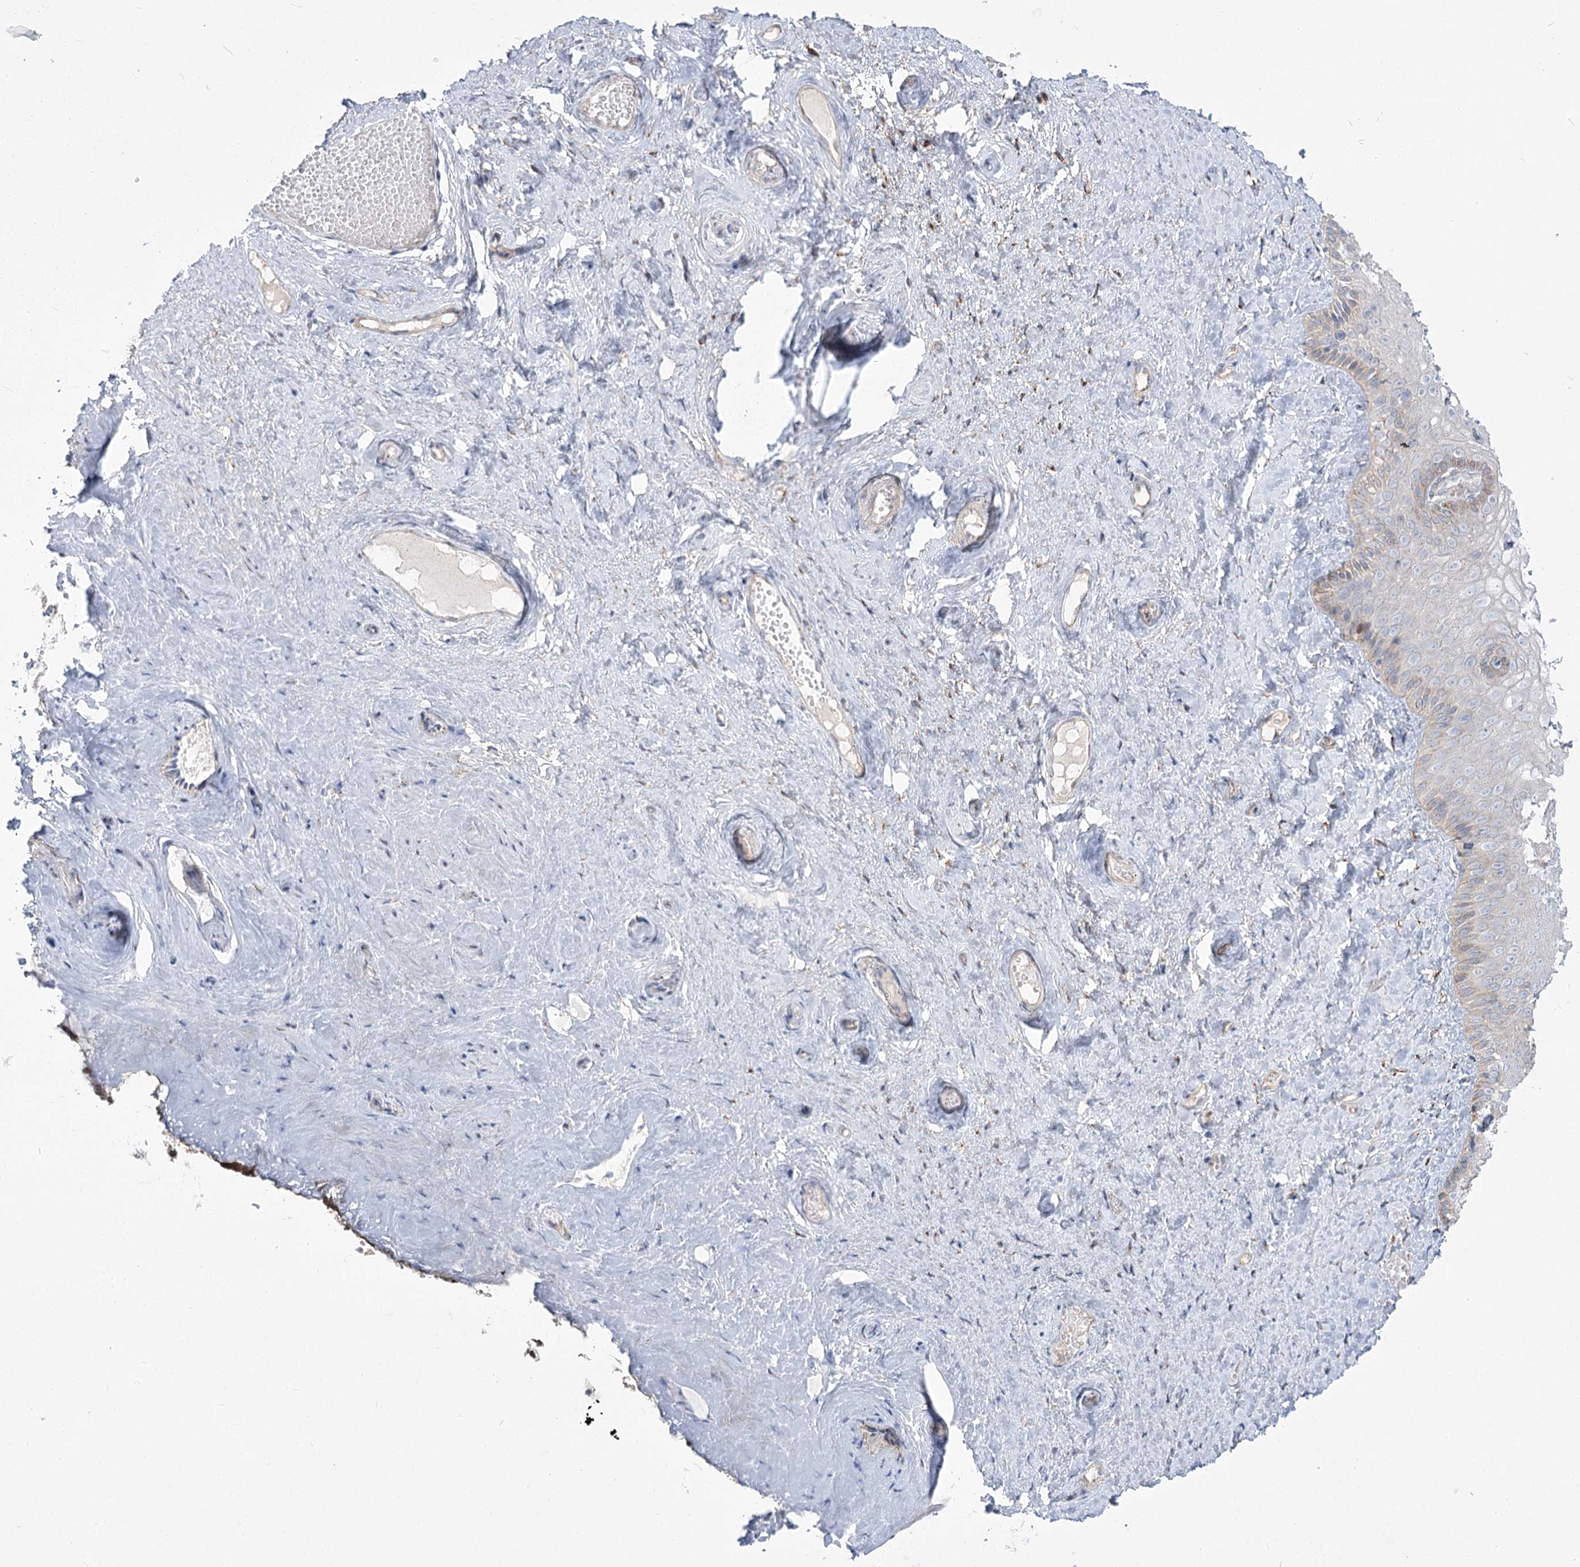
{"staining": {"intensity": "moderate", "quantity": "<25%", "location": "cytoplasmic/membranous,nuclear"}, "tissue": "vagina", "cell_type": "Squamous epithelial cells", "image_type": "normal", "snomed": [{"axis": "morphology", "description": "Normal tissue, NOS"}, {"axis": "topography", "description": "Vagina"}, {"axis": "topography", "description": "Cervix"}], "caption": "Brown immunohistochemical staining in unremarkable human vagina displays moderate cytoplasmic/membranous,nuclear staining in approximately <25% of squamous epithelial cells. (Brightfield microscopy of DAB IHC at high magnification).", "gene": "CEP164", "patient": {"sex": "female", "age": 40}}